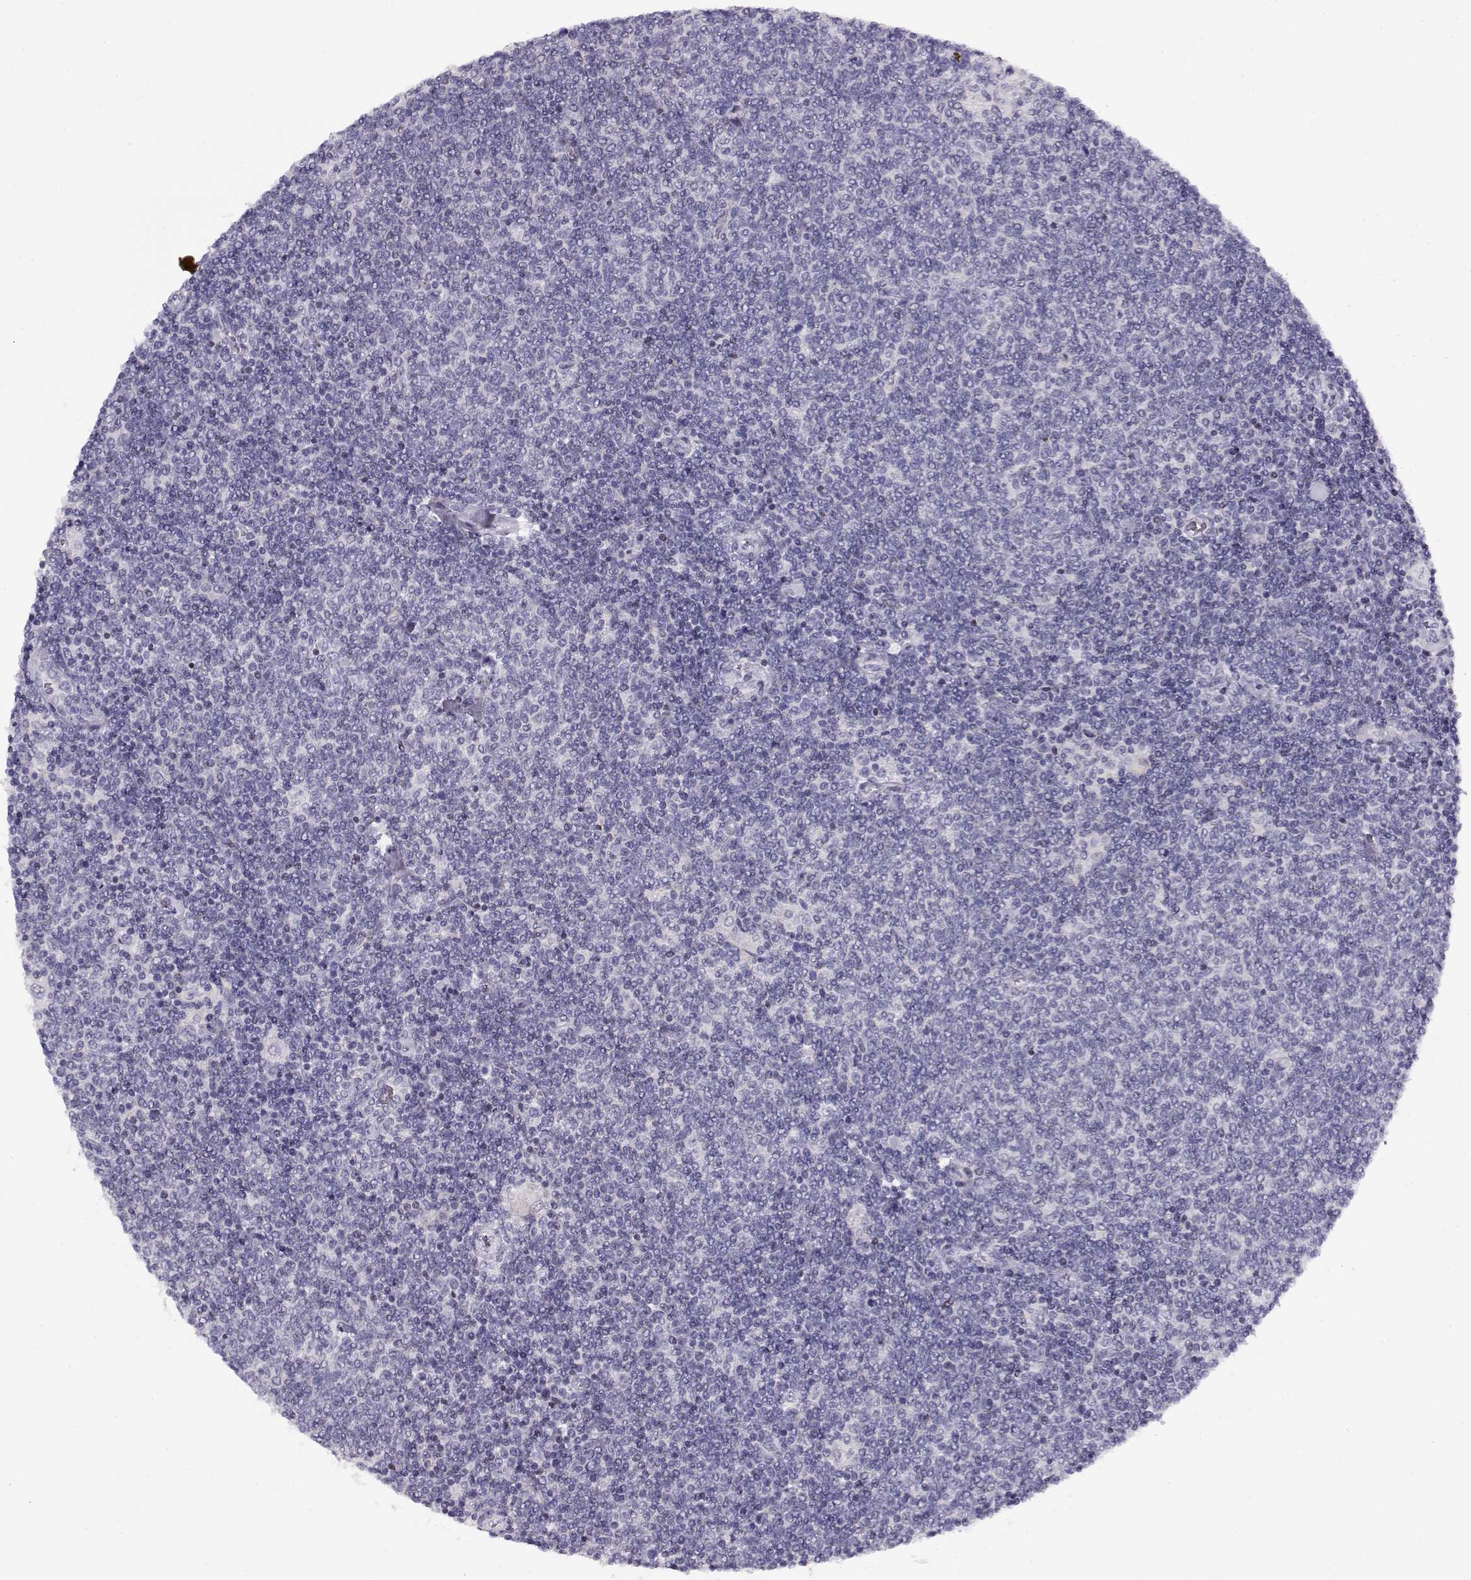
{"staining": {"intensity": "negative", "quantity": "none", "location": "none"}, "tissue": "lymphoma", "cell_type": "Tumor cells", "image_type": "cancer", "snomed": [{"axis": "morphology", "description": "Malignant lymphoma, non-Hodgkin's type, Low grade"}, {"axis": "topography", "description": "Lymph node"}], "caption": "DAB (3,3'-diaminobenzidine) immunohistochemical staining of lymphoma exhibits no significant staining in tumor cells.", "gene": "CRX", "patient": {"sex": "male", "age": 52}}